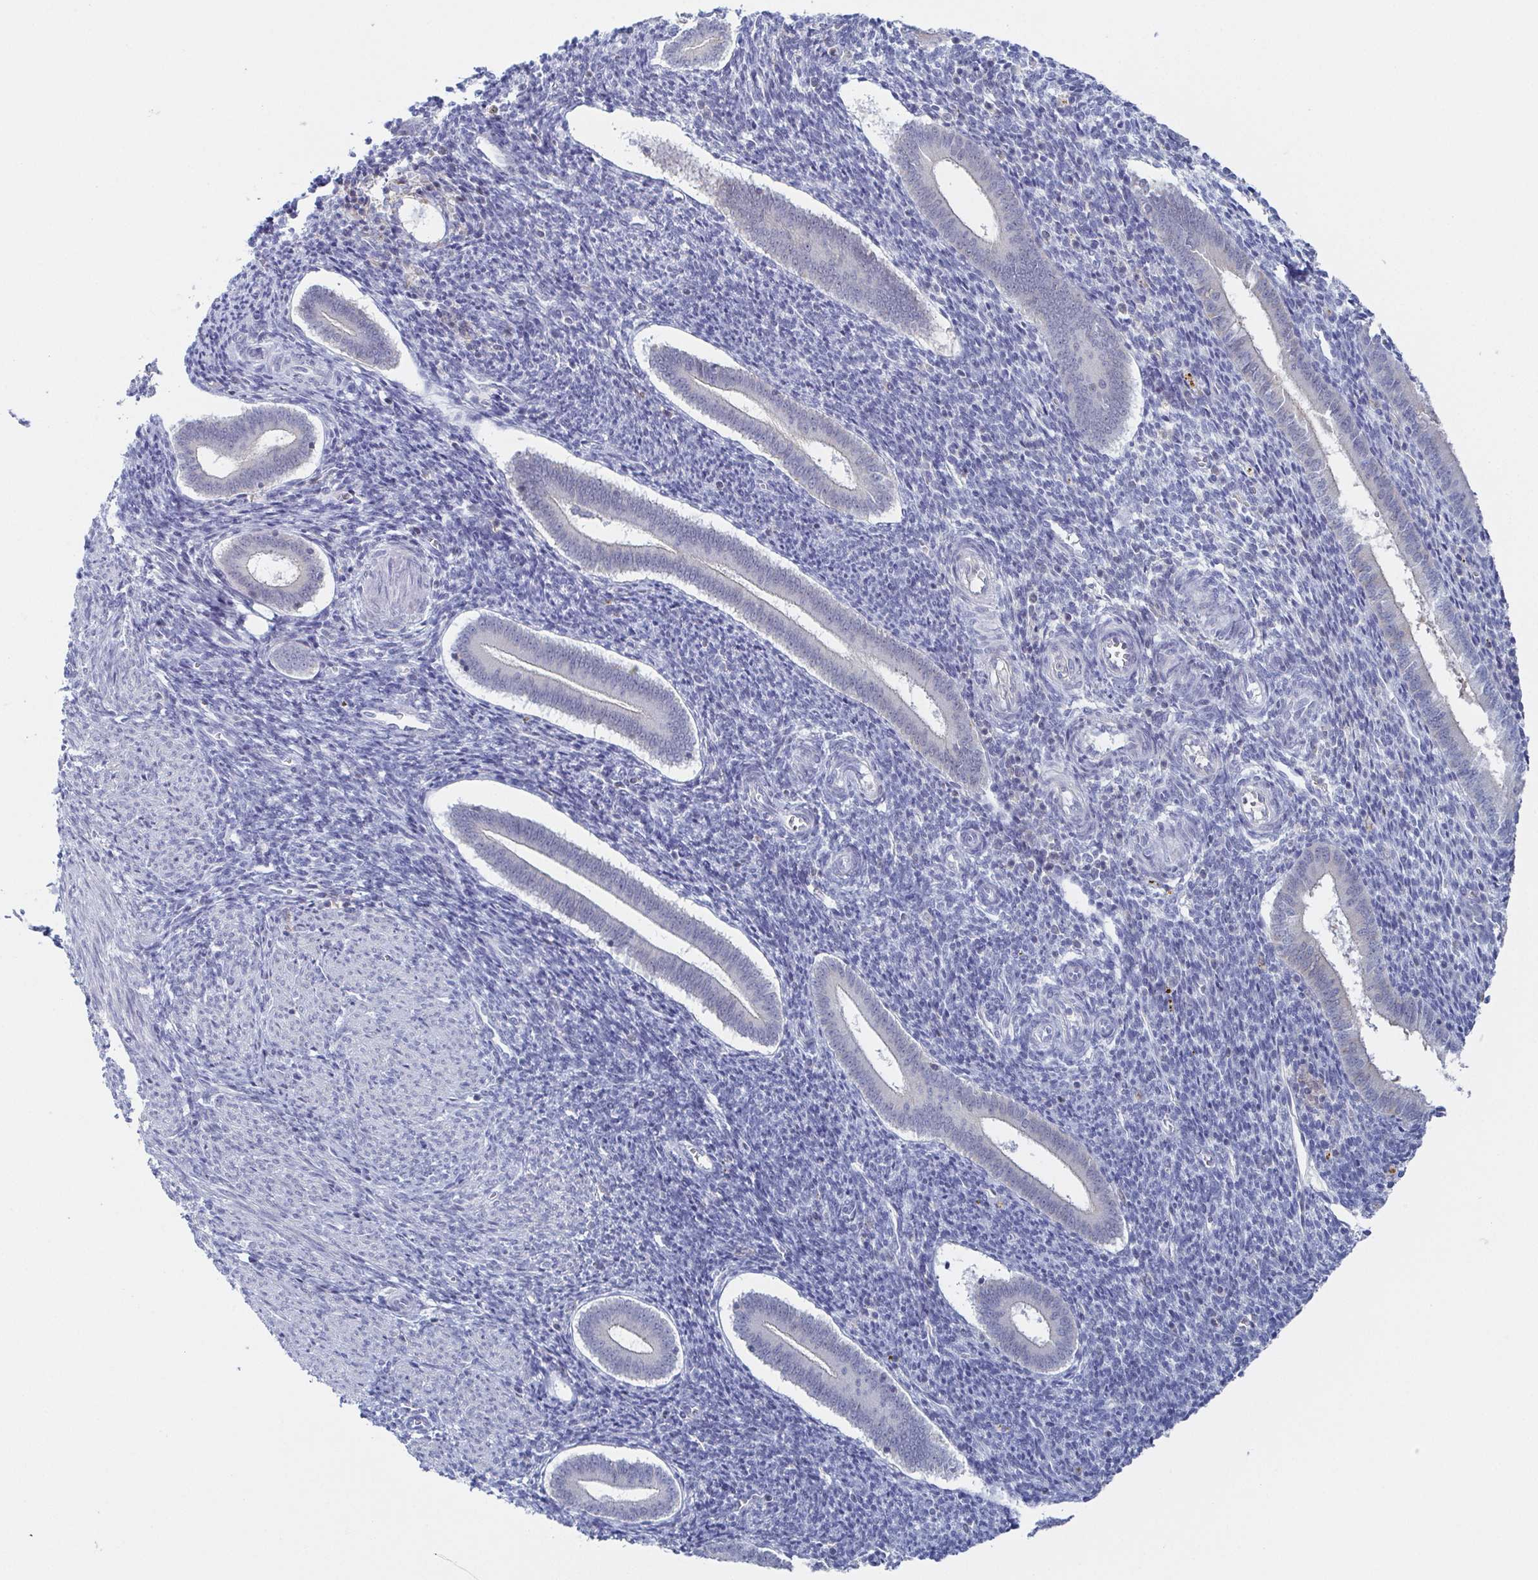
{"staining": {"intensity": "negative", "quantity": "none", "location": "none"}, "tissue": "endometrium", "cell_type": "Cells in endometrial stroma", "image_type": "normal", "snomed": [{"axis": "morphology", "description": "Normal tissue, NOS"}, {"axis": "topography", "description": "Endometrium"}], "caption": "Micrograph shows no protein expression in cells in endometrial stroma of normal endometrium. (DAB (3,3'-diaminobenzidine) immunohistochemistry (IHC) with hematoxylin counter stain).", "gene": "RHOV", "patient": {"sex": "female", "age": 25}}